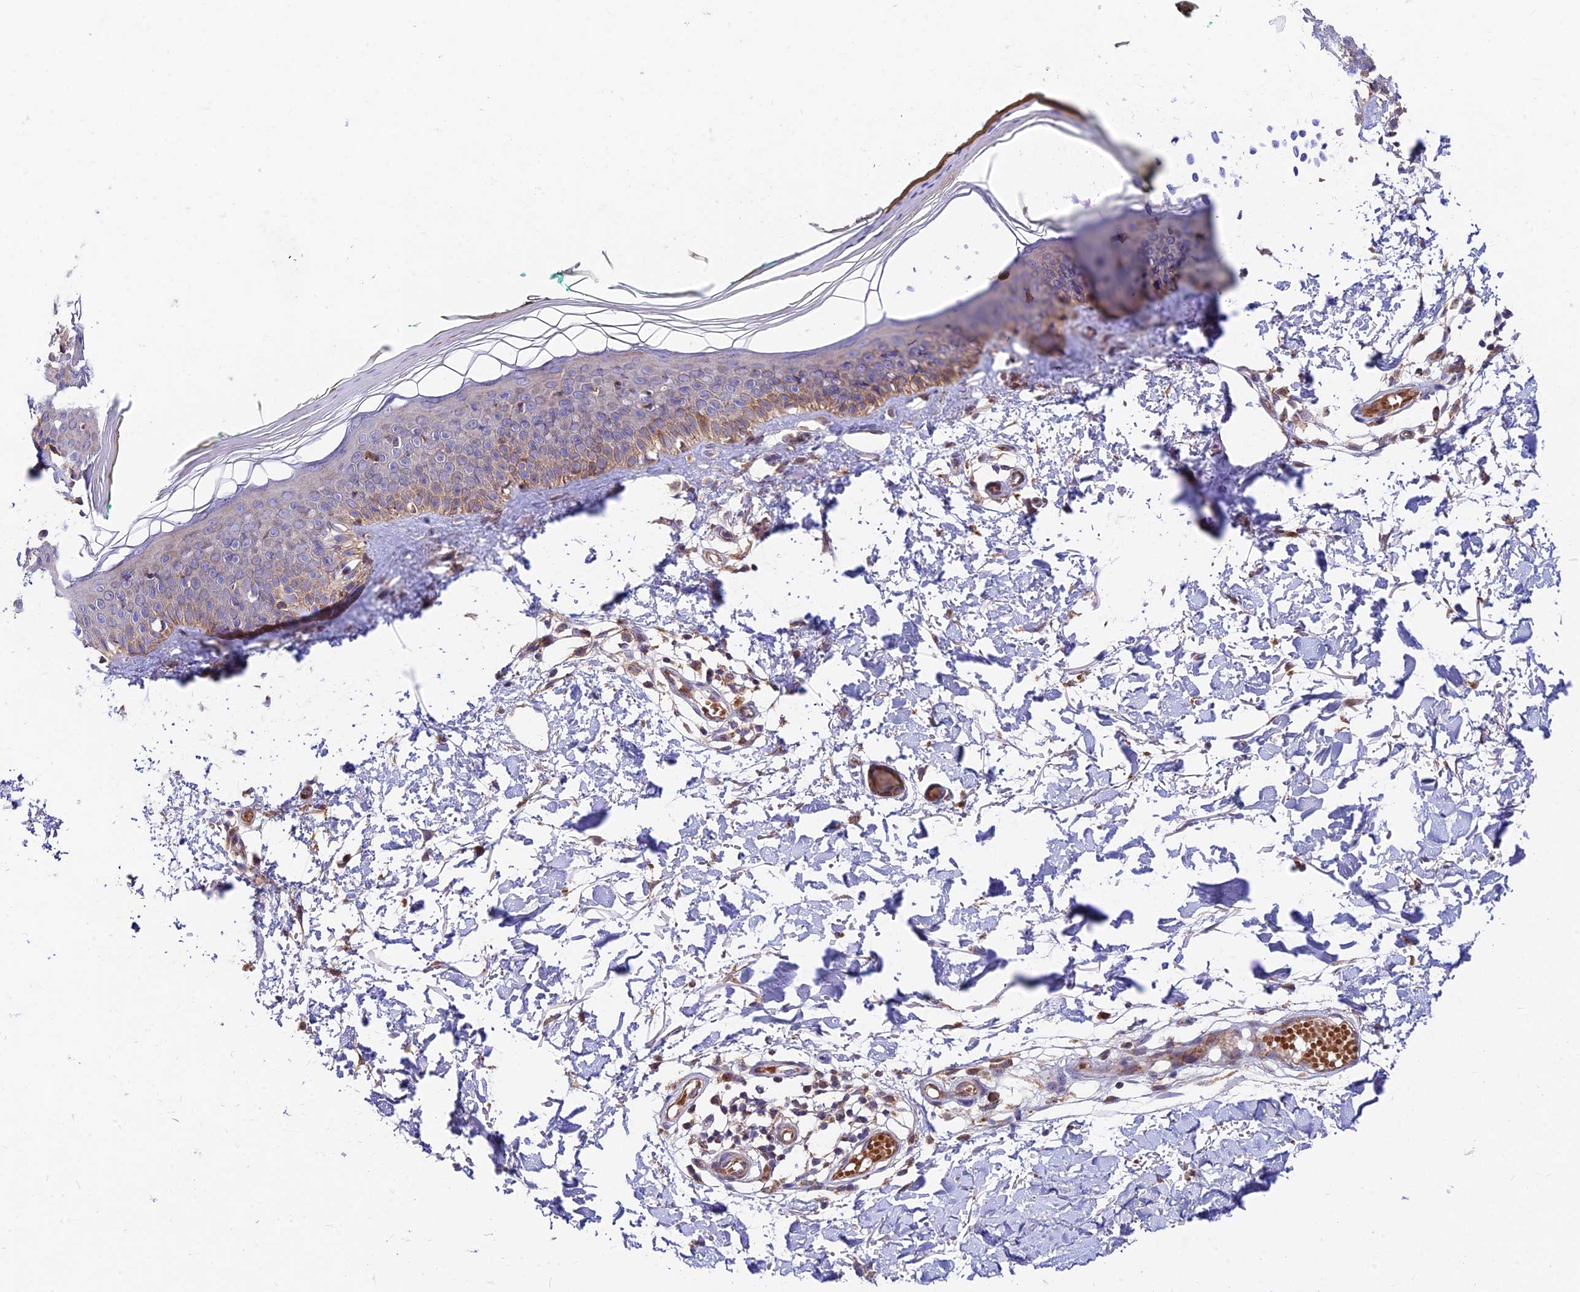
{"staining": {"intensity": "moderate", "quantity": ">75%", "location": "cytoplasmic/membranous"}, "tissue": "skin", "cell_type": "Fibroblasts", "image_type": "normal", "snomed": [{"axis": "morphology", "description": "Normal tissue, NOS"}, {"axis": "topography", "description": "Skin"}], "caption": "Brown immunohistochemical staining in benign human skin exhibits moderate cytoplasmic/membranous staining in approximately >75% of fibroblasts.", "gene": "FUOM", "patient": {"sex": "male", "age": 62}}